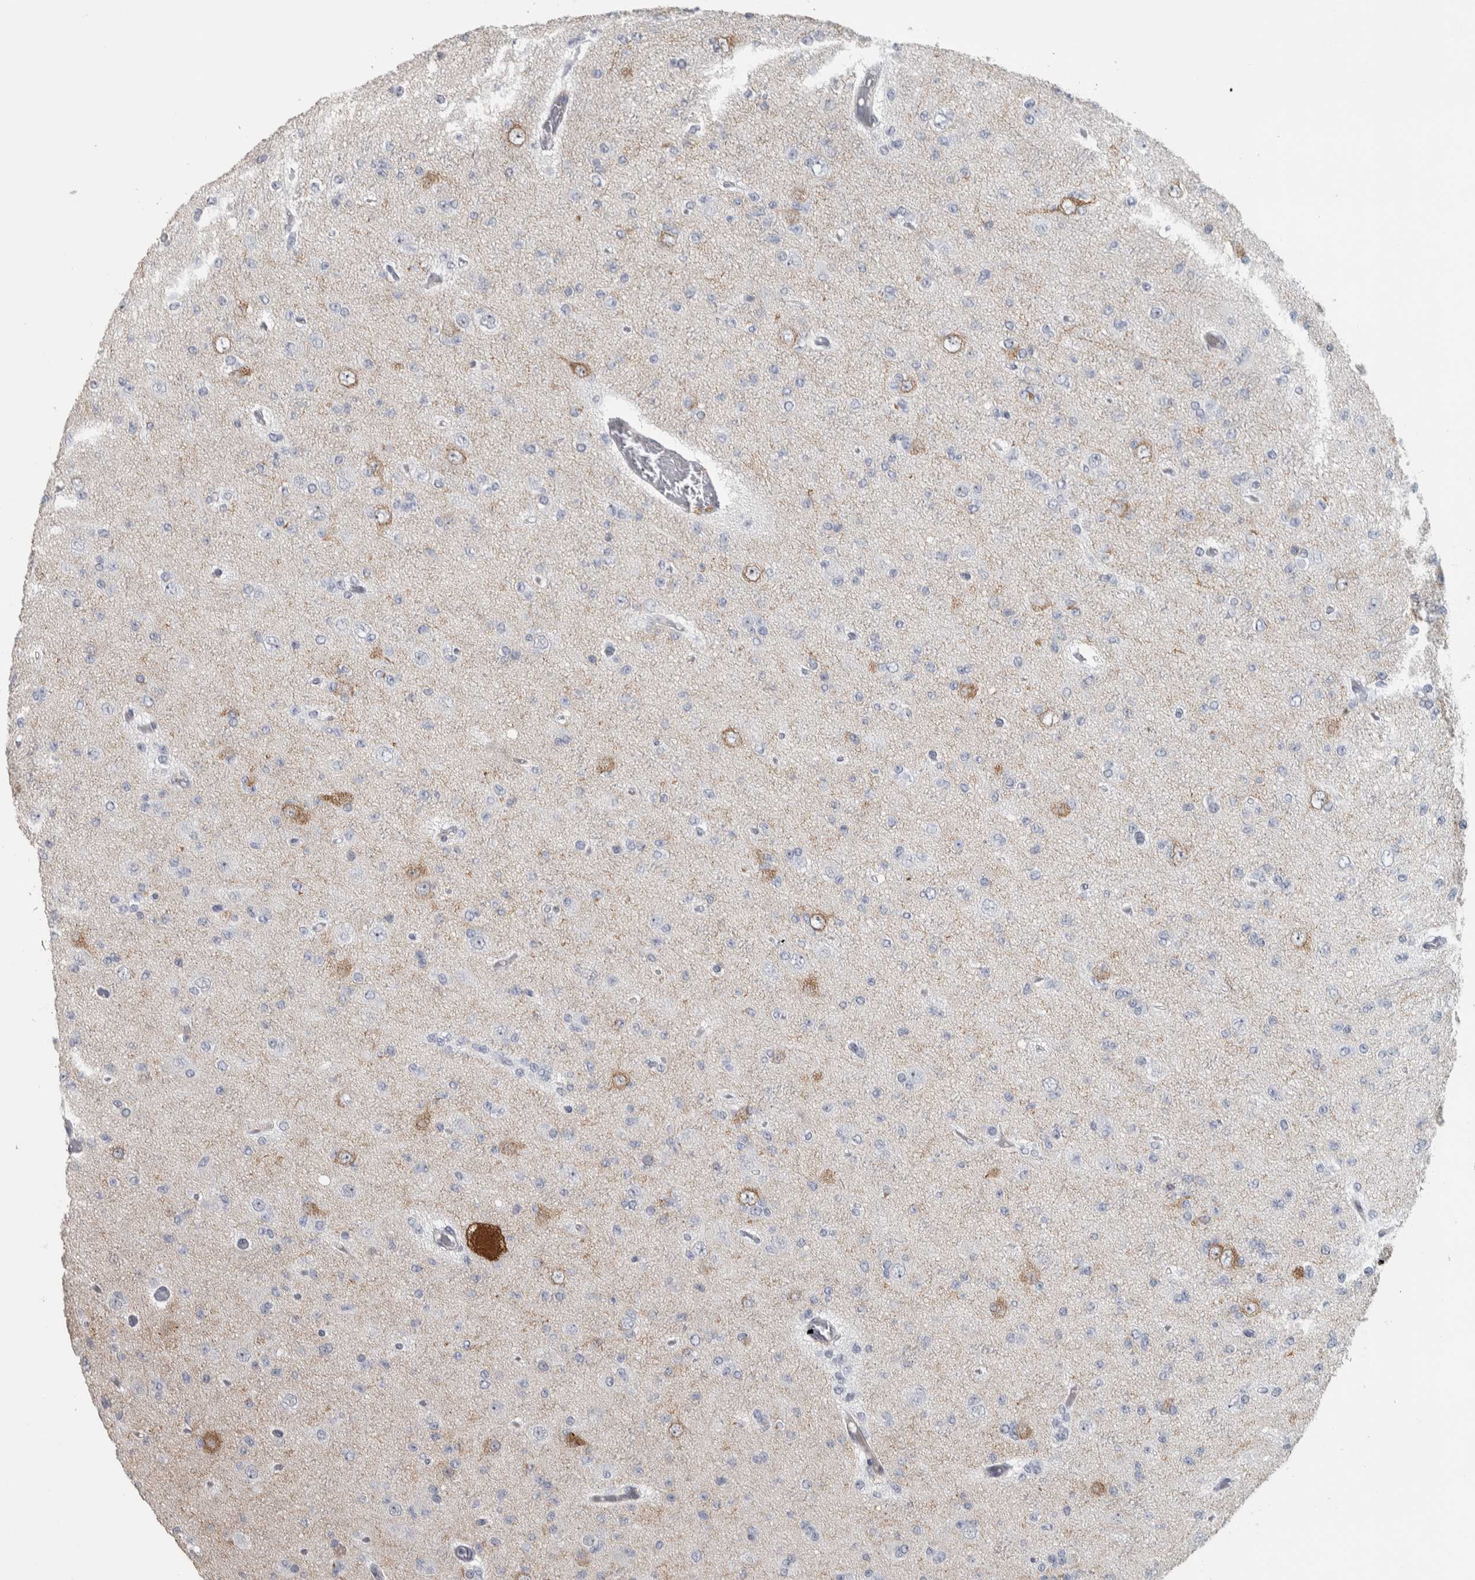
{"staining": {"intensity": "negative", "quantity": "none", "location": "none"}, "tissue": "glioma", "cell_type": "Tumor cells", "image_type": "cancer", "snomed": [{"axis": "morphology", "description": "Glioma, malignant, Low grade"}, {"axis": "topography", "description": "Brain"}], "caption": "High power microscopy histopathology image of an immunohistochemistry photomicrograph of glioma, revealing no significant expression in tumor cells.", "gene": "DCAF10", "patient": {"sex": "female", "age": 22}}